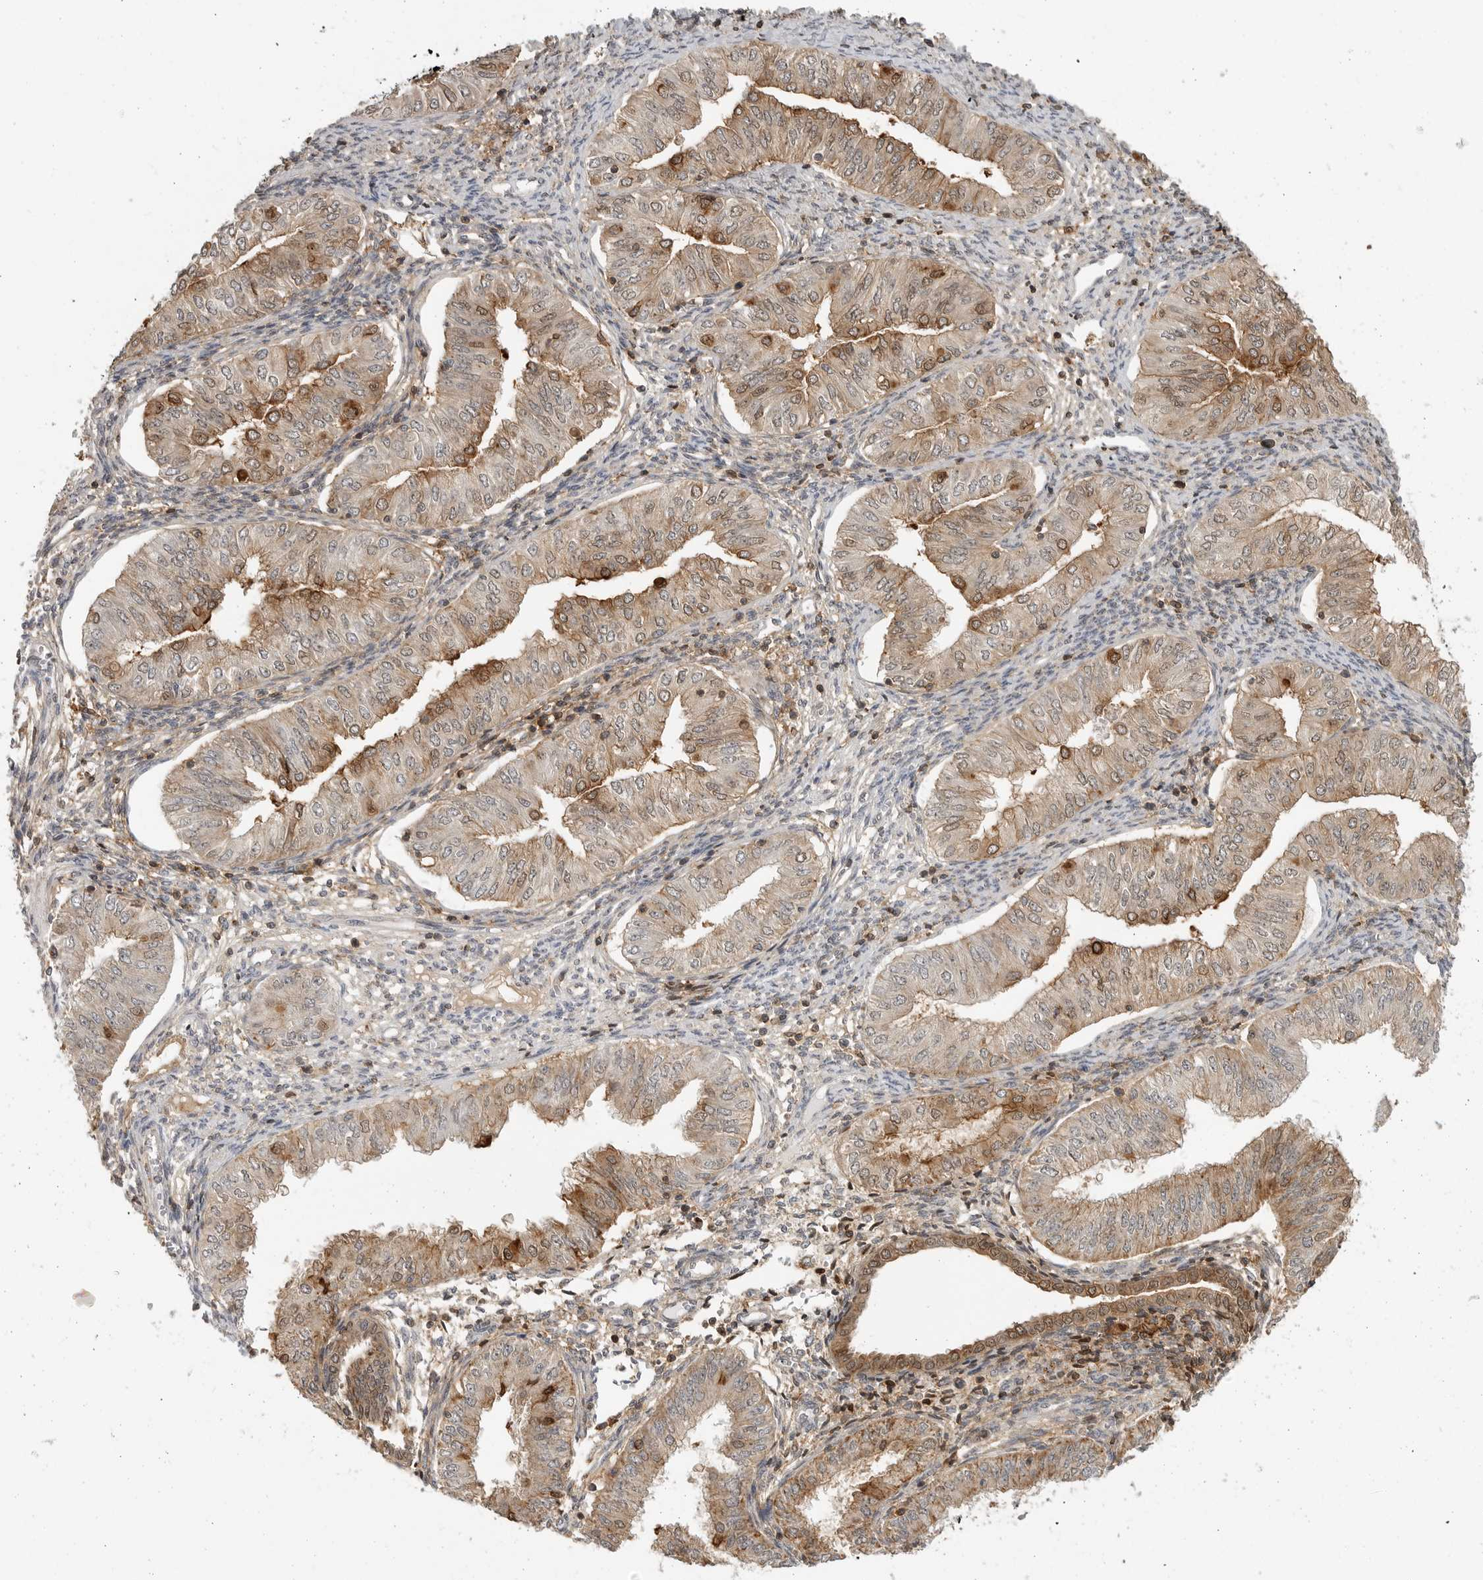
{"staining": {"intensity": "moderate", "quantity": ">75%", "location": "cytoplasmic/membranous"}, "tissue": "endometrial cancer", "cell_type": "Tumor cells", "image_type": "cancer", "snomed": [{"axis": "morphology", "description": "Normal tissue, NOS"}, {"axis": "morphology", "description": "Adenocarcinoma, NOS"}, {"axis": "topography", "description": "Endometrium"}], "caption": "Brown immunohistochemical staining in endometrial cancer reveals moderate cytoplasmic/membranous expression in about >75% of tumor cells. (brown staining indicates protein expression, while blue staining denotes nuclei).", "gene": "ANXA11", "patient": {"sex": "female", "age": 53}}